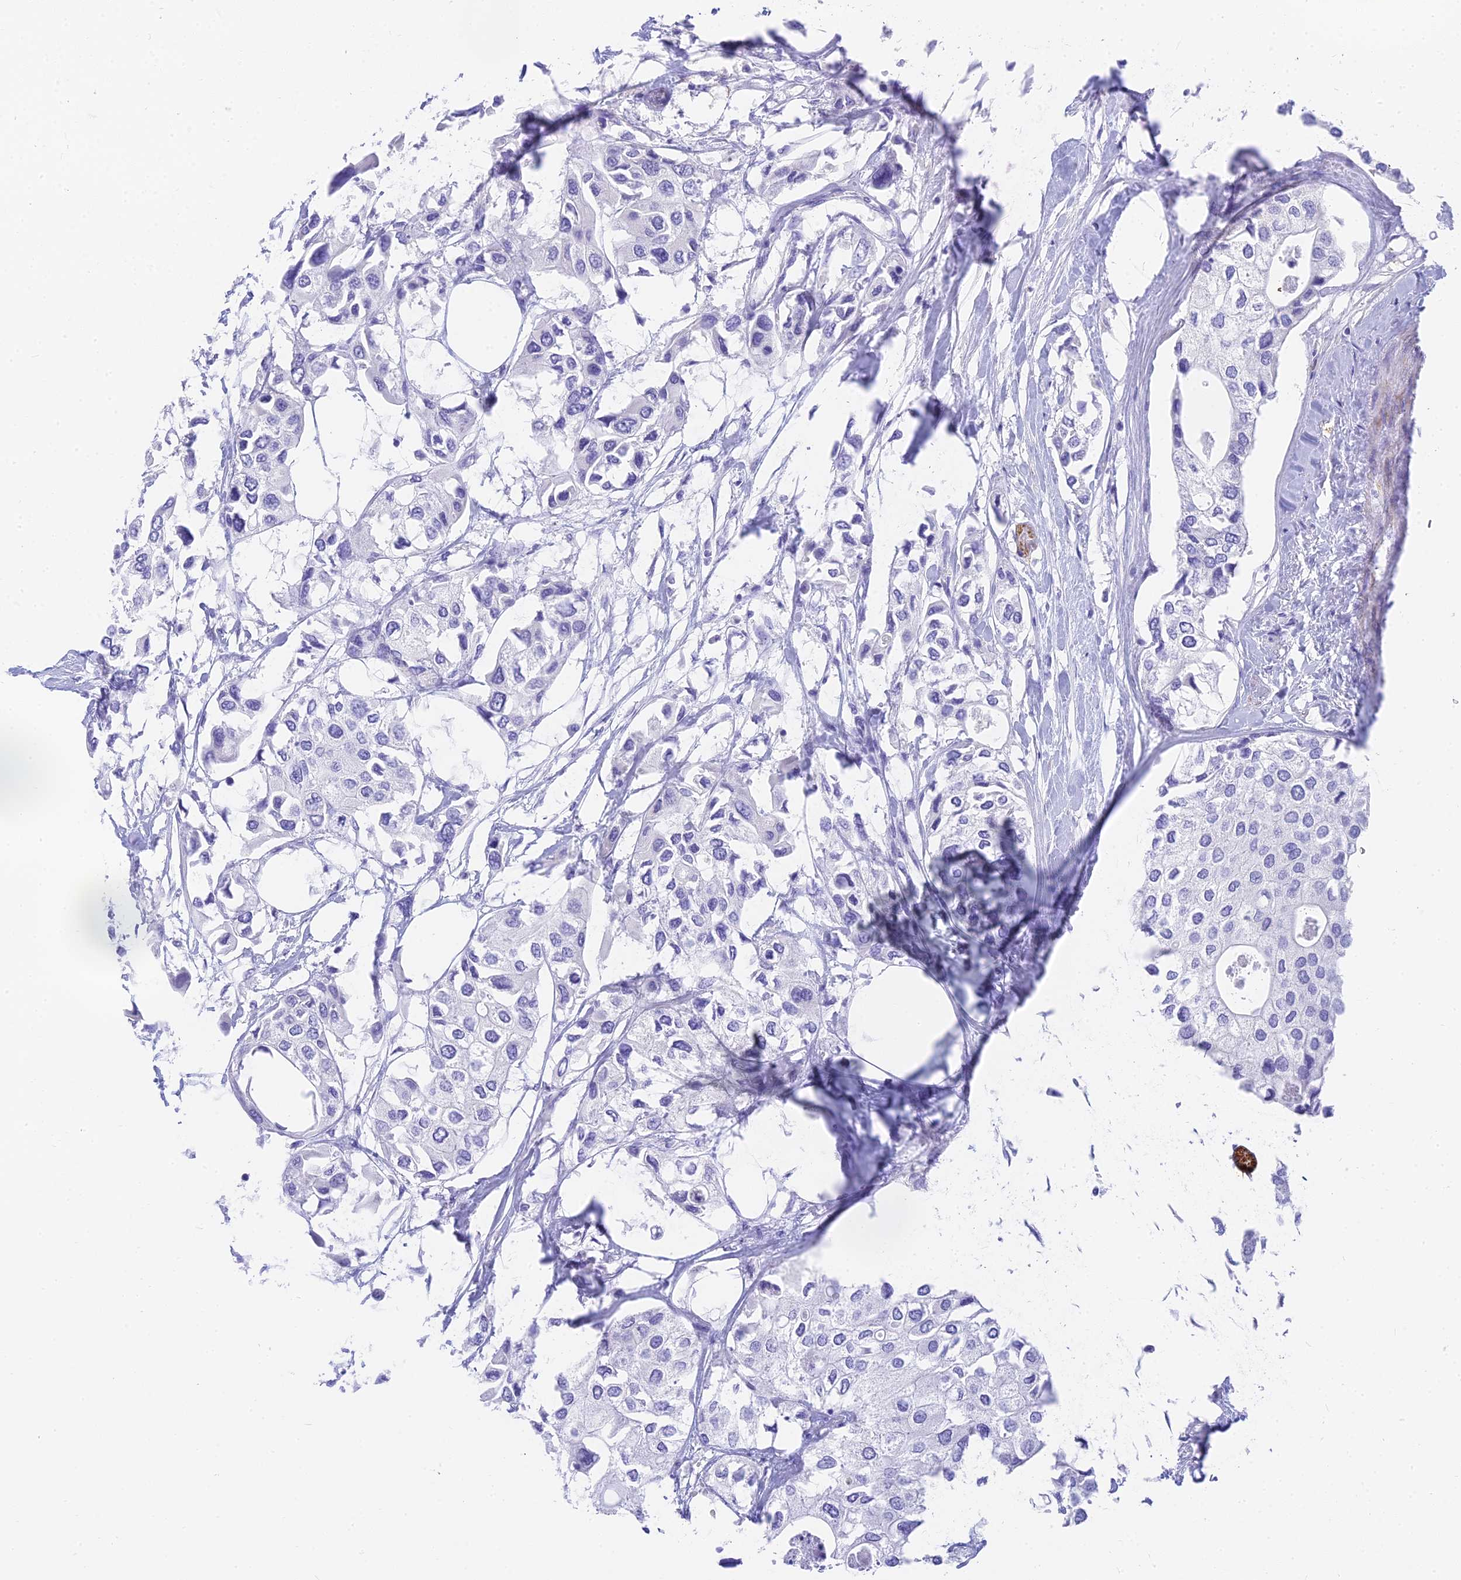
{"staining": {"intensity": "negative", "quantity": "none", "location": "none"}, "tissue": "urothelial cancer", "cell_type": "Tumor cells", "image_type": "cancer", "snomed": [{"axis": "morphology", "description": "Urothelial carcinoma, High grade"}, {"axis": "topography", "description": "Urinary bladder"}], "caption": "Immunohistochemistry (IHC) of human high-grade urothelial carcinoma reveals no staining in tumor cells.", "gene": "SLC36A2", "patient": {"sex": "male", "age": 64}}